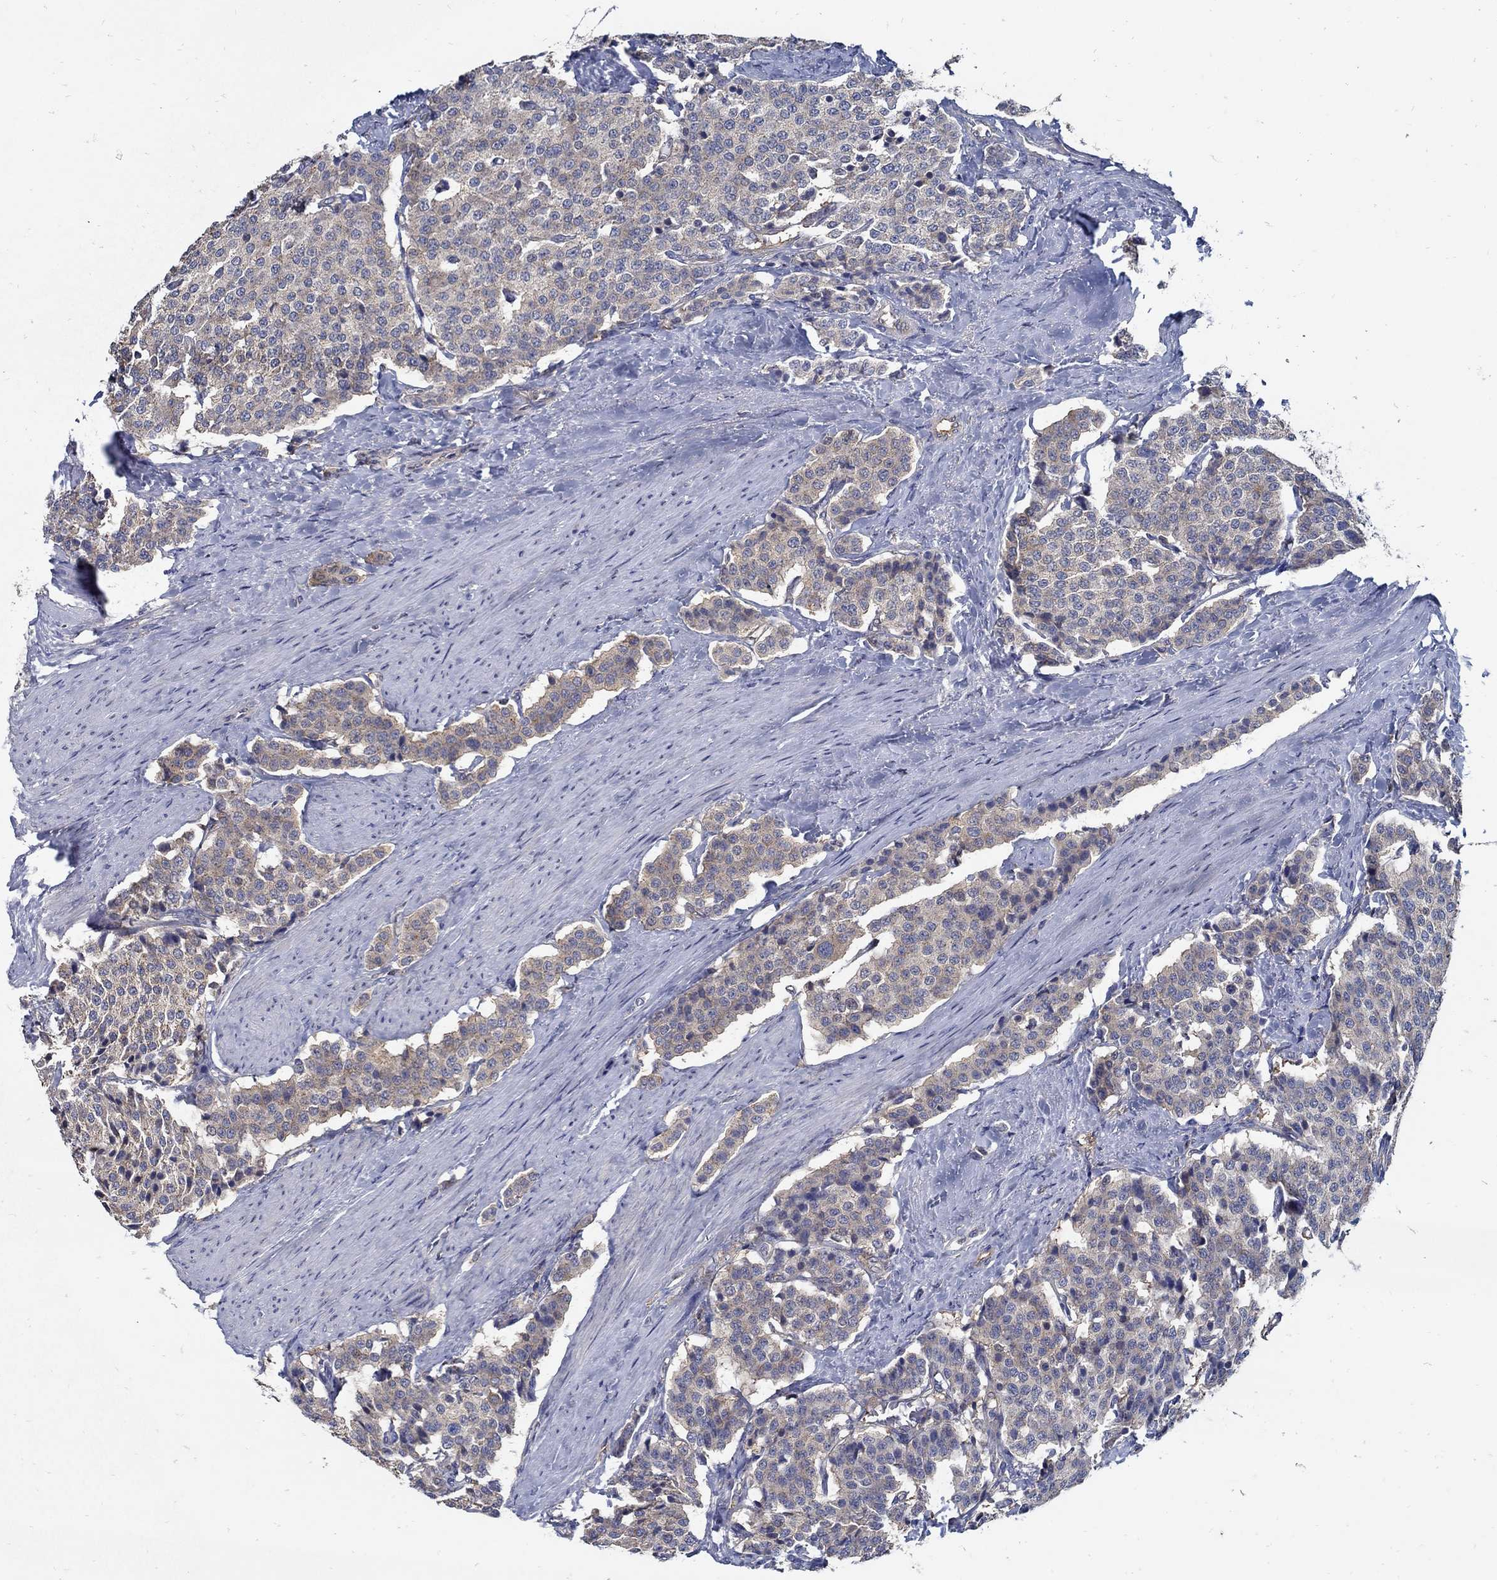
{"staining": {"intensity": "weak", "quantity": "25%-75%", "location": "cytoplasmic/membranous"}, "tissue": "carcinoid", "cell_type": "Tumor cells", "image_type": "cancer", "snomed": [{"axis": "morphology", "description": "Carcinoid, malignant, NOS"}, {"axis": "topography", "description": "Small intestine"}], "caption": "IHC photomicrograph of malignant carcinoid stained for a protein (brown), which displays low levels of weak cytoplasmic/membranous staining in approximately 25%-75% of tumor cells.", "gene": "MTHFR", "patient": {"sex": "female", "age": 58}}